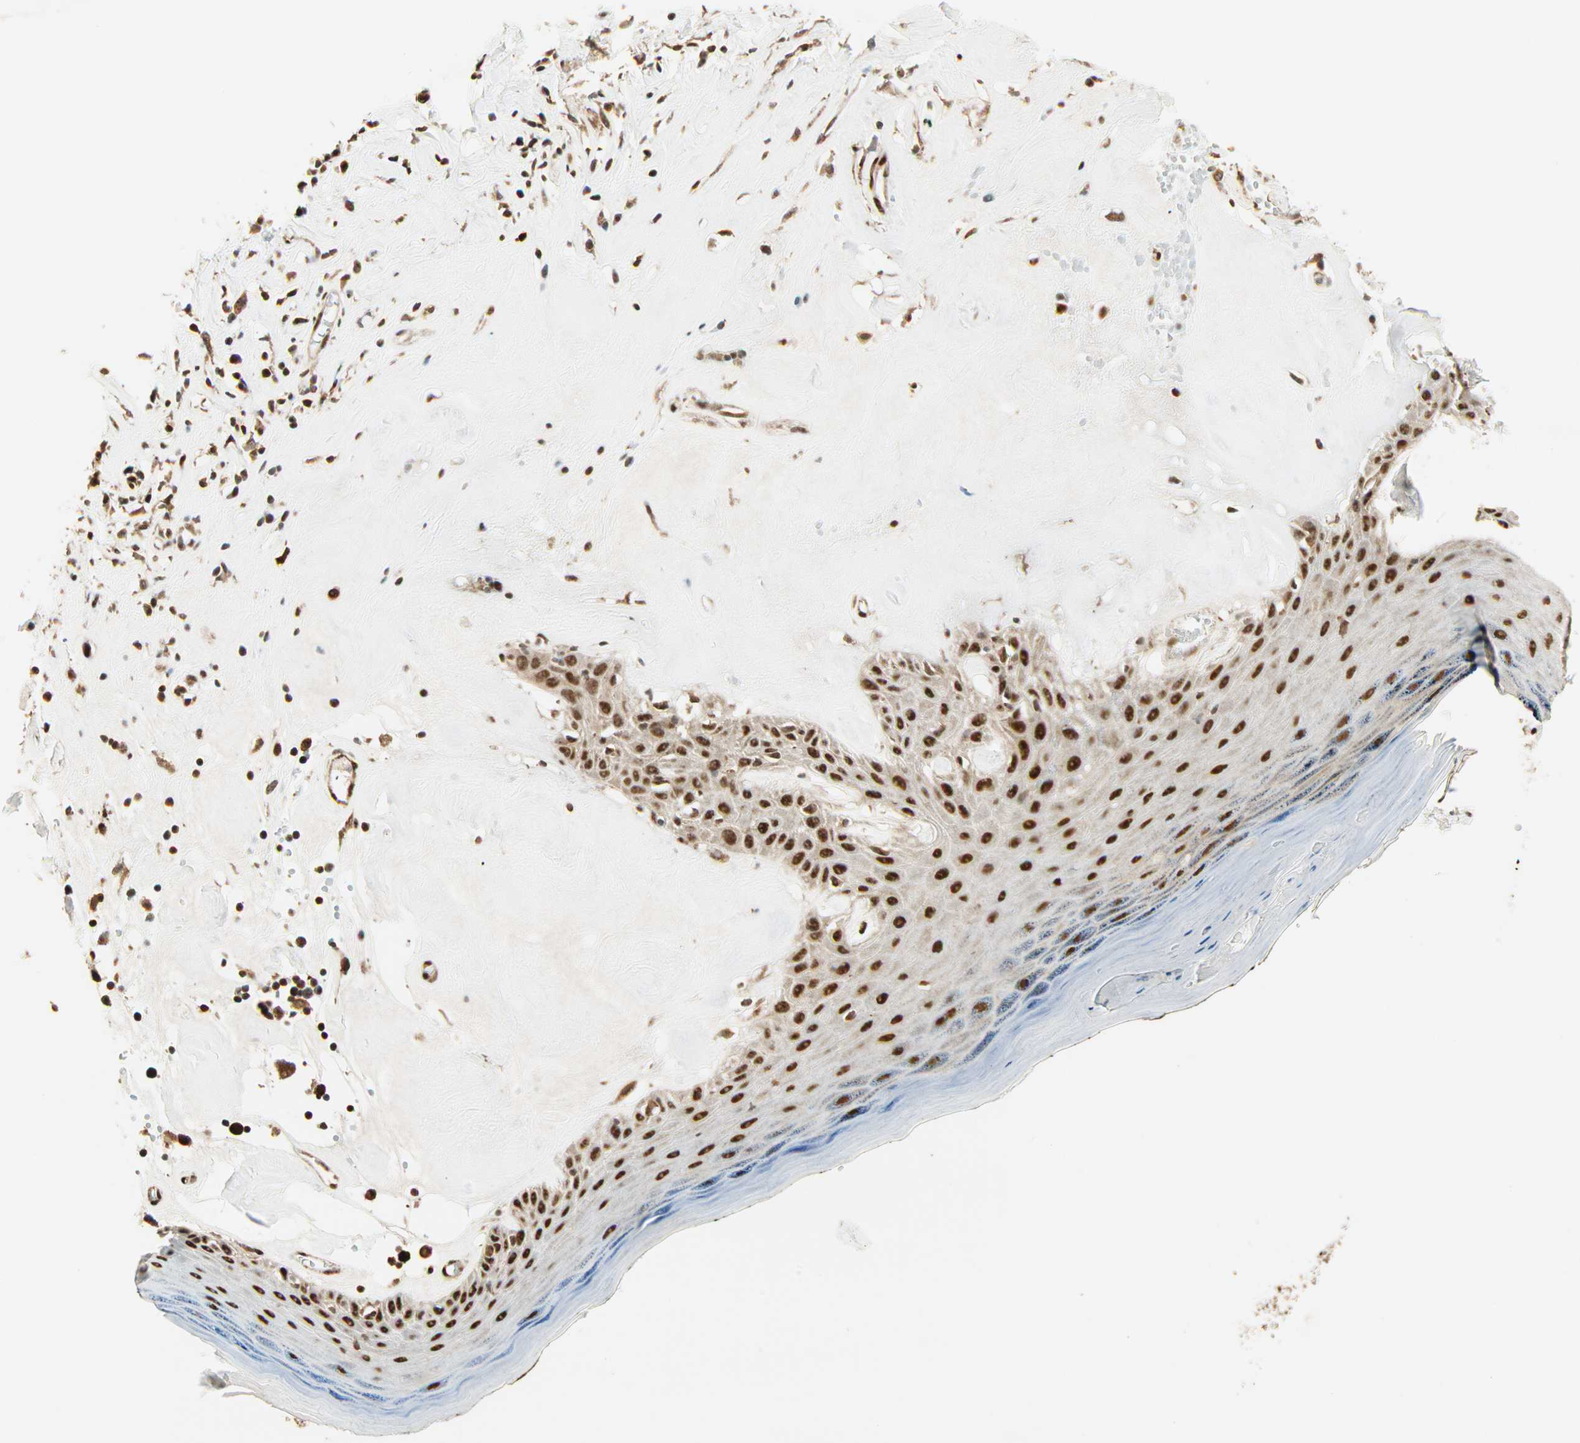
{"staining": {"intensity": "strong", "quantity": "25%-75%", "location": "cytoplasmic/membranous,nuclear"}, "tissue": "skin", "cell_type": "Epidermal cells", "image_type": "normal", "snomed": [{"axis": "morphology", "description": "Normal tissue, NOS"}, {"axis": "morphology", "description": "Inflammation, NOS"}, {"axis": "topography", "description": "Vulva"}], "caption": "An image of human skin stained for a protein displays strong cytoplasmic/membranous,nuclear brown staining in epidermal cells. The protein of interest is stained brown, and the nuclei are stained in blue (DAB (3,3'-diaminobenzidine) IHC with brightfield microscopy, high magnification).", "gene": "PNPLA6", "patient": {"sex": "female", "age": 84}}